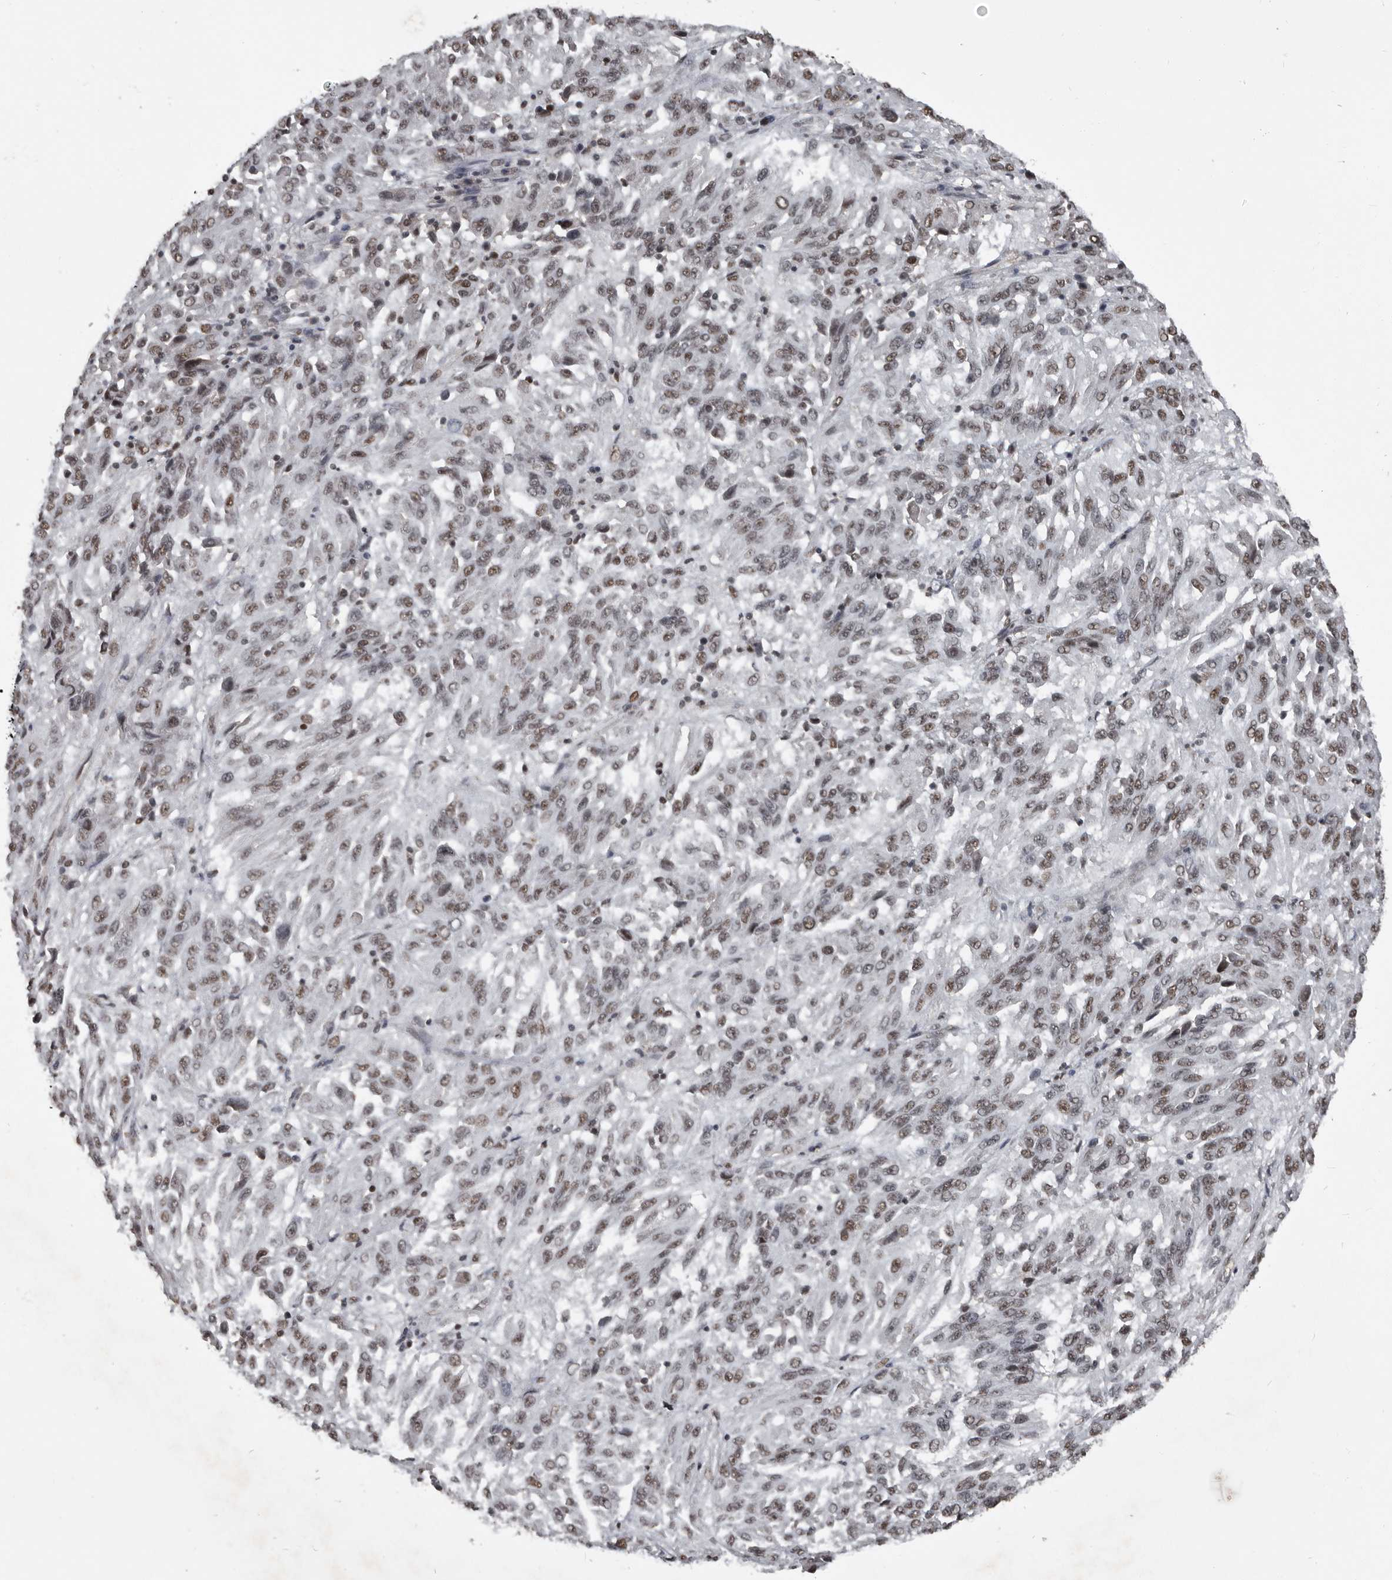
{"staining": {"intensity": "moderate", "quantity": ">75%", "location": "nuclear"}, "tissue": "melanoma", "cell_type": "Tumor cells", "image_type": "cancer", "snomed": [{"axis": "morphology", "description": "Malignant melanoma, Metastatic site"}, {"axis": "topography", "description": "Lung"}], "caption": "Immunohistochemistry (IHC) staining of malignant melanoma (metastatic site), which demonstrates medium levels of moderate nuclear staining in about >75% of tumor cells indicating moderate nuclear protein staining. The staining was performed using DAB (brown) for protein detection and nuclei were counterstained in hematoxylin (blue).", "gene": "CHD1L", "patient": {"sex": "male", "age": 64}}